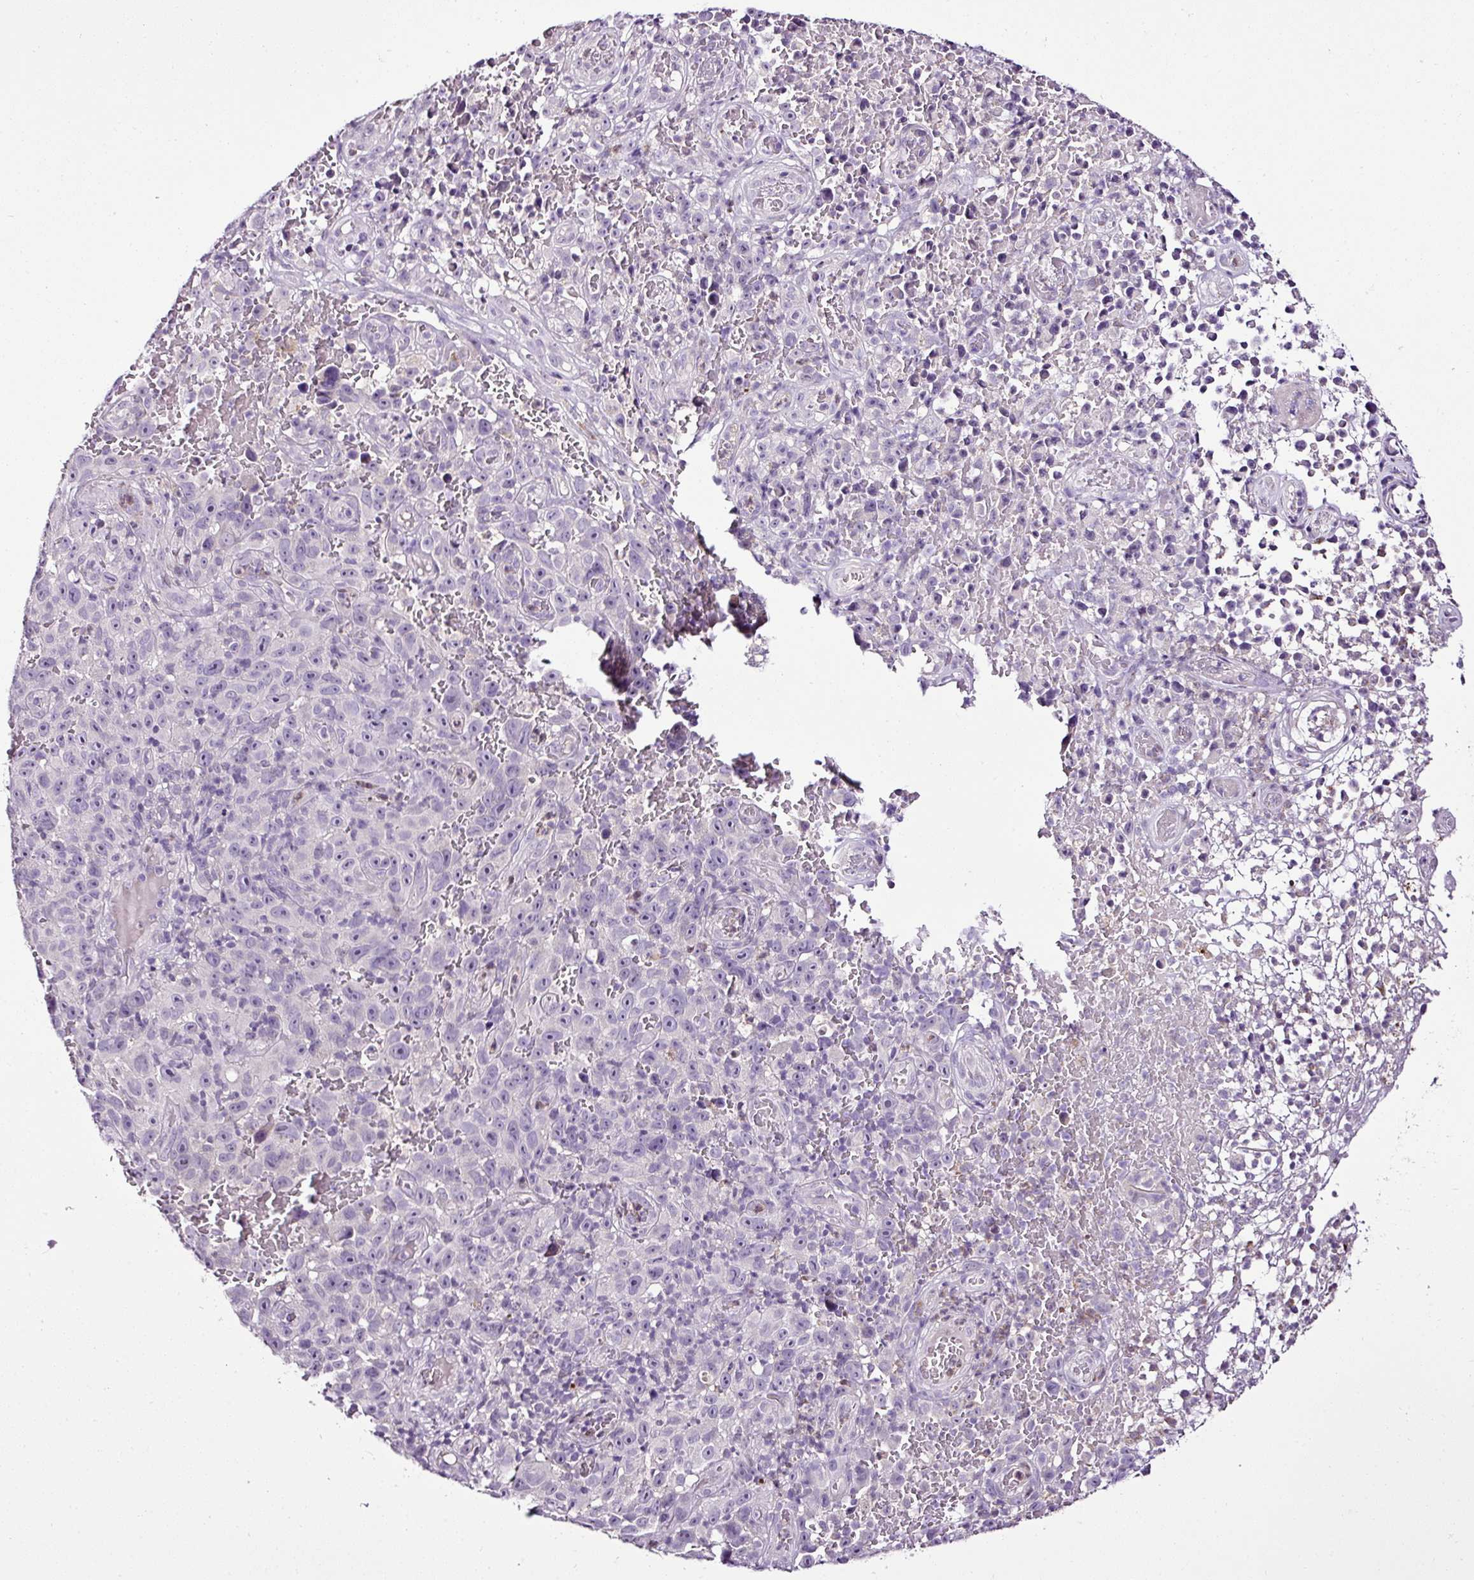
{"staining": {"intensity": "negative", "quantity": "none", "location": "none"}, "tissue": "melanoma", "cell_type": "Tumor cells", "image_type": "cancer", "snomed": [{"axis": "morphology", "description": "Malignant melanoma, NOS"}, {"axis": "topography", "description": "Skin"}], "caption": "Tumor cells show no significant expression in malignant melanoma. Nuclei are stained in blue.", "gene": "ESR1", "patient": {"sex": "female", "age": 82}}